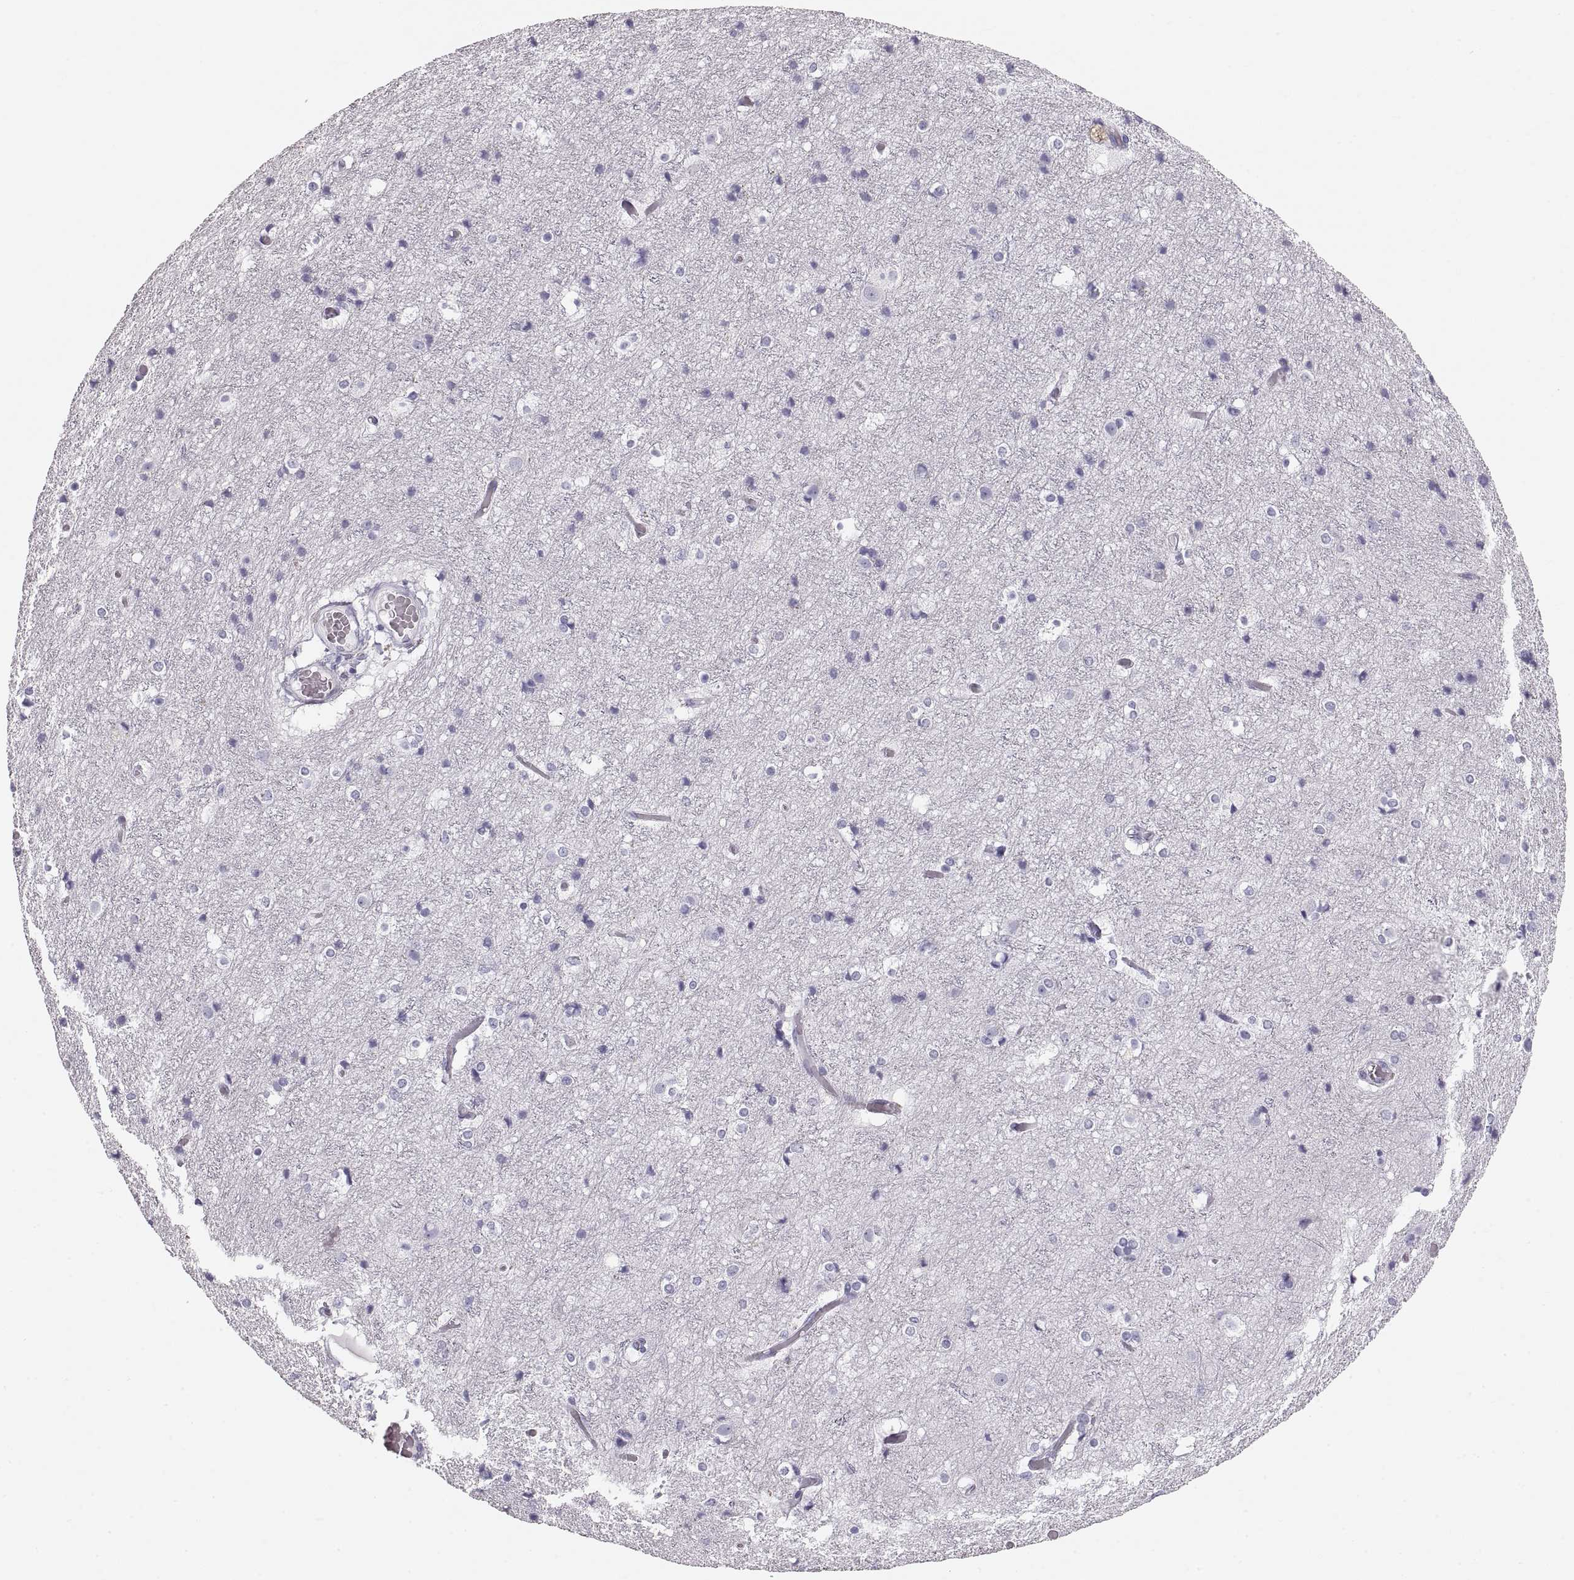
{"staining": {"intensity": "negative", "quantity": "none", "location": "none"}, "tissue": "cerebral cortex", "cell_type": "Endothelial cells", "image_type": "normal", "snomed": [{"axis": "morphology", "description": "Normal tissue, NOS"}, {"axis": "topography", "description": "Cerebral cortex"}], "caption": "Immunohistochemistry photomicrograph of benign cerebral cortex: human cerebral cortex stained with DAB (3,3'-diaminobenzidine) demonstrates no significant protein expression in endothelial cells. (Brightfield microscopy of DAB (3,3'-diaminobenzidine) IHC at high magnification).", "gene": "CRYAA", "patient": {"sex": "female", "age": 52}}